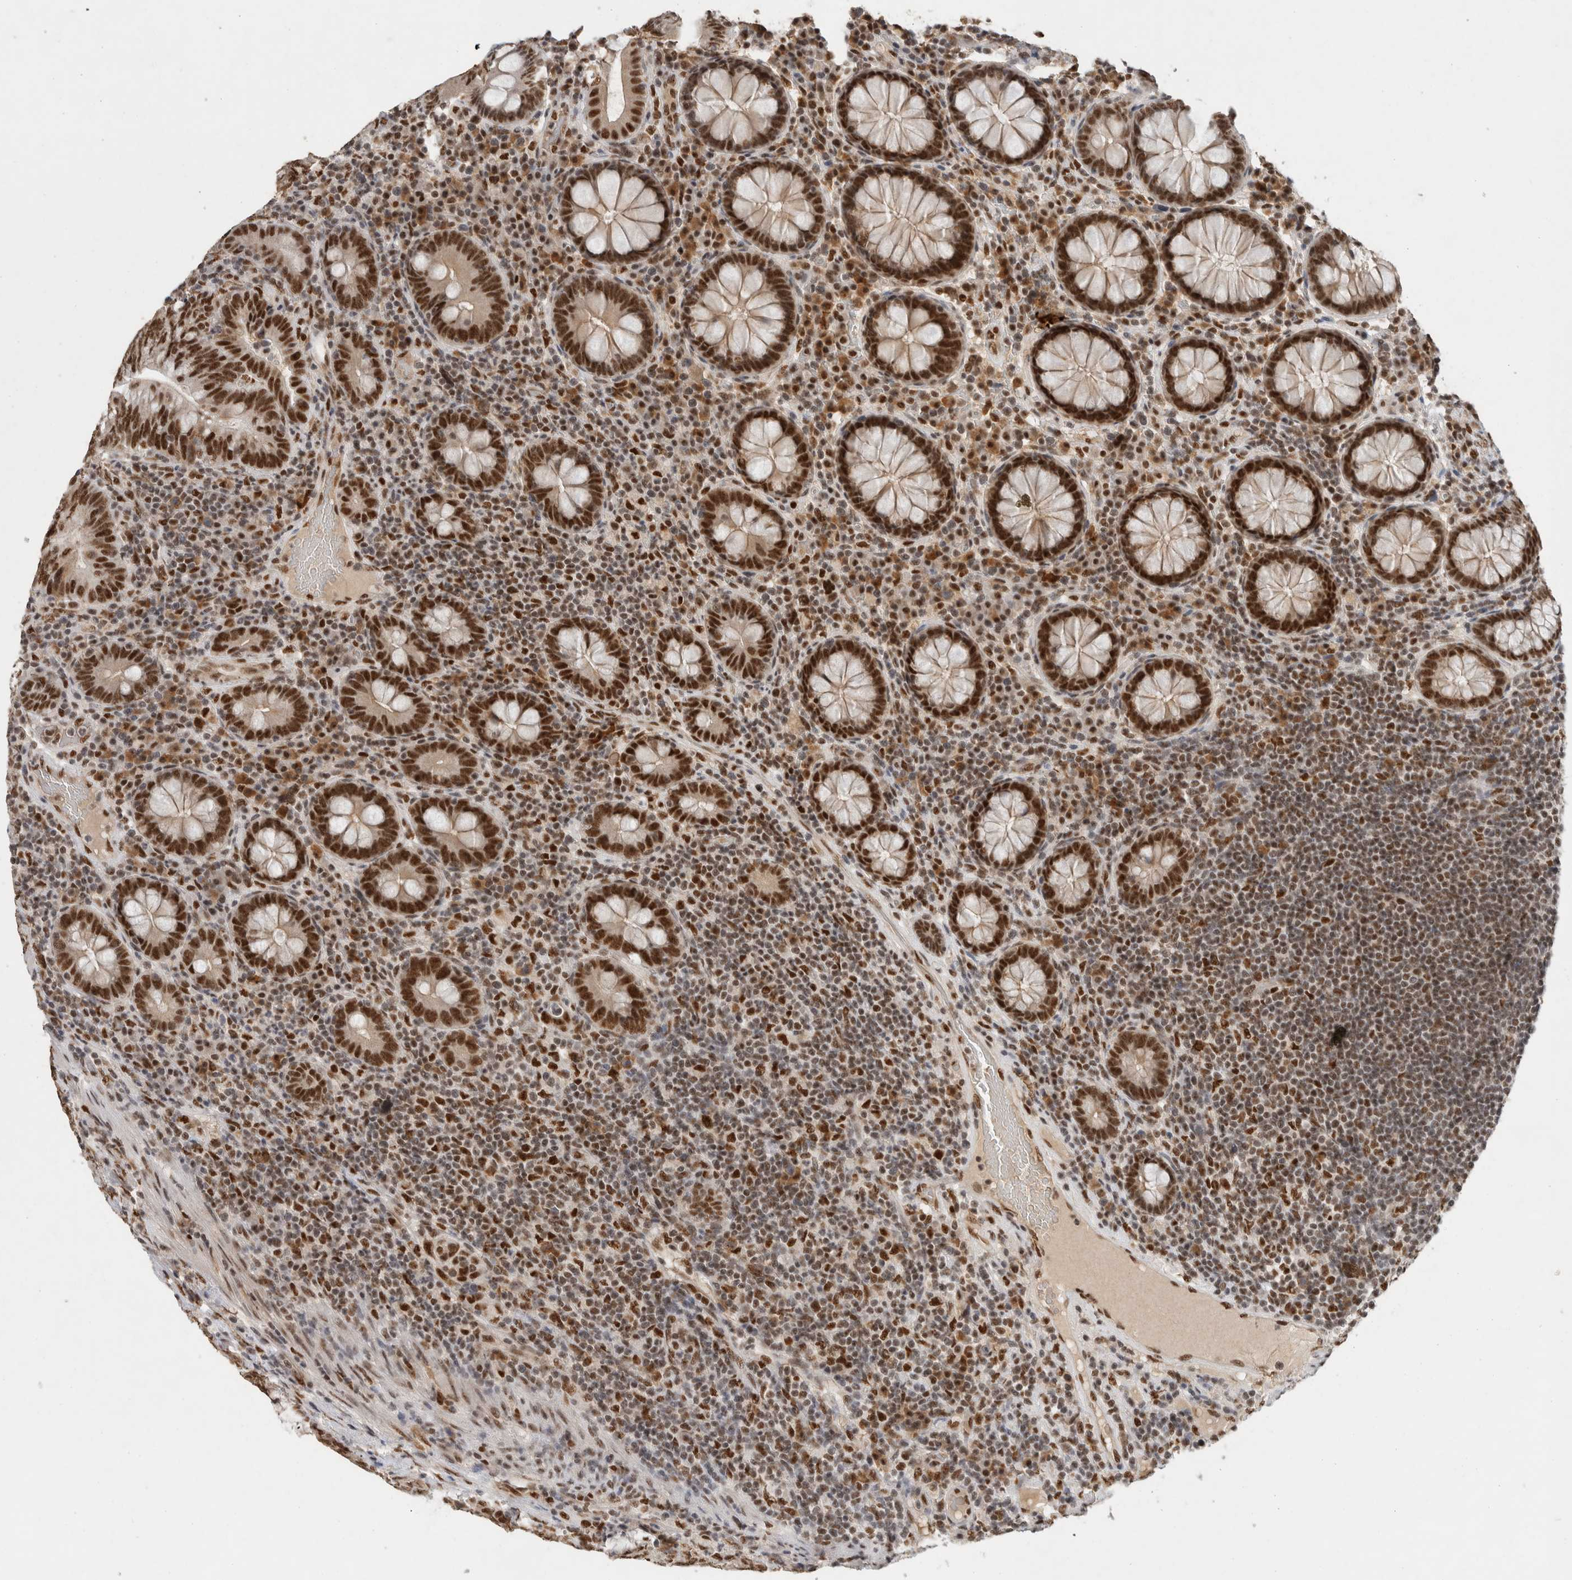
{"staining": {"intensity": "strong", "quantity": ">75%", "location": "nuclear"}, "tissue": "colorectal cancer", "cell_type": "Tumor cells", "image_type": "cancer", "snomed": [{"axis": "morphology", "description": "Adenocarcinoma, NOS"}, {"axis": "topography", "description": "Colon"}], "caption": "A photomicrograph of human colorectal adenocarcinoma stained for a protein shows strong nuclear brown staining in tumor cells.", "gene": "DDX42", "patient": {"sex": "female", "age": 66}}